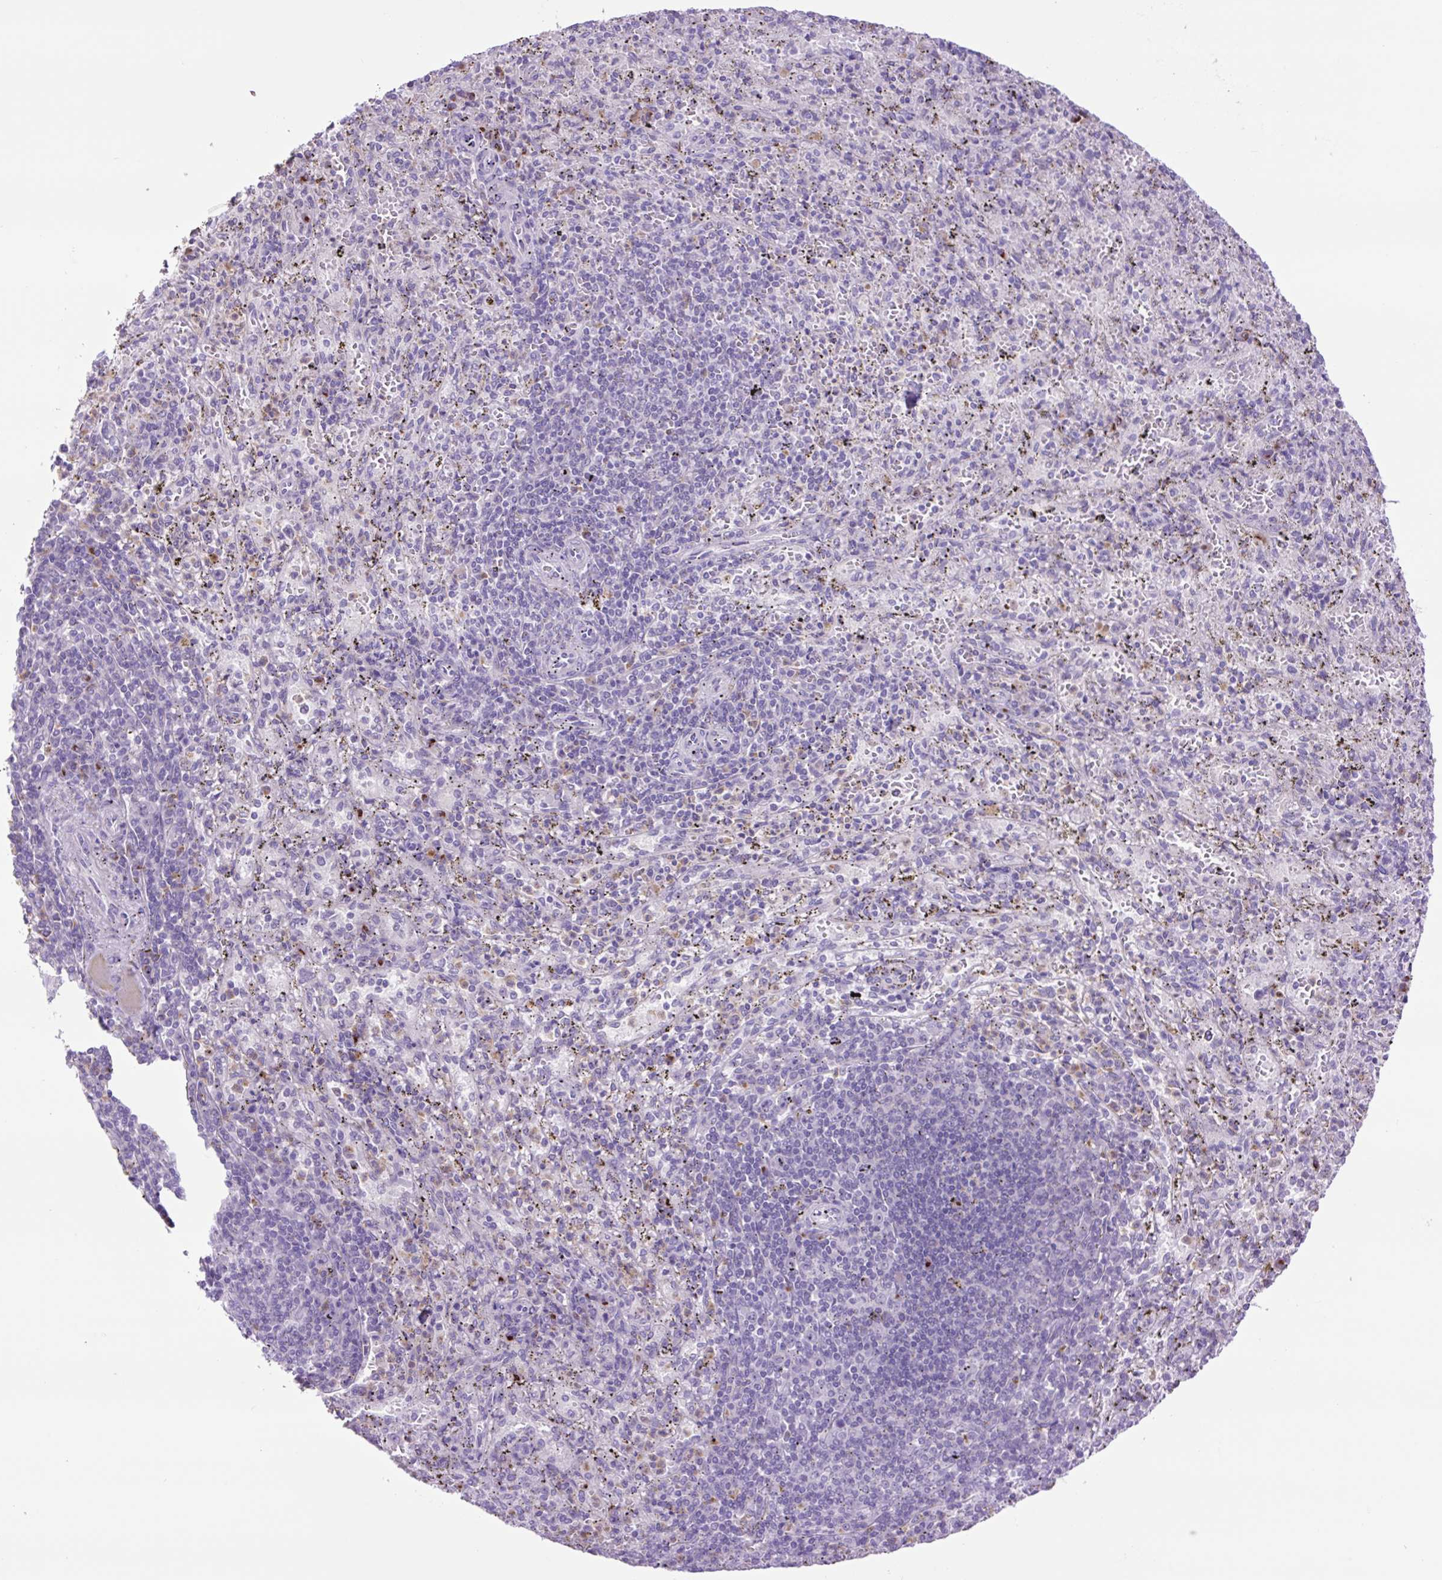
{"staining": {"intensity": "strong", "quantity": "<25%", "location": "cytoplasmic/membranous"}, "tissue": "spleen", "cell_type": "Cells in red pulp", "image_type": "normal", "snomed": [{"axis": "morphology", "description": "Normal tissue, NOS"}, {"axis": "topography", "description": "Spleen"}], "caption": "Spleen stained with DAB immunohistochemistry (IHC) demonstrates medium levels of strong cytoplasmic/membranous positivity in approximately <25% of cells in red pulp.", "gene": "MFSD3", "patient": {"sex": "male", "age": 57}}